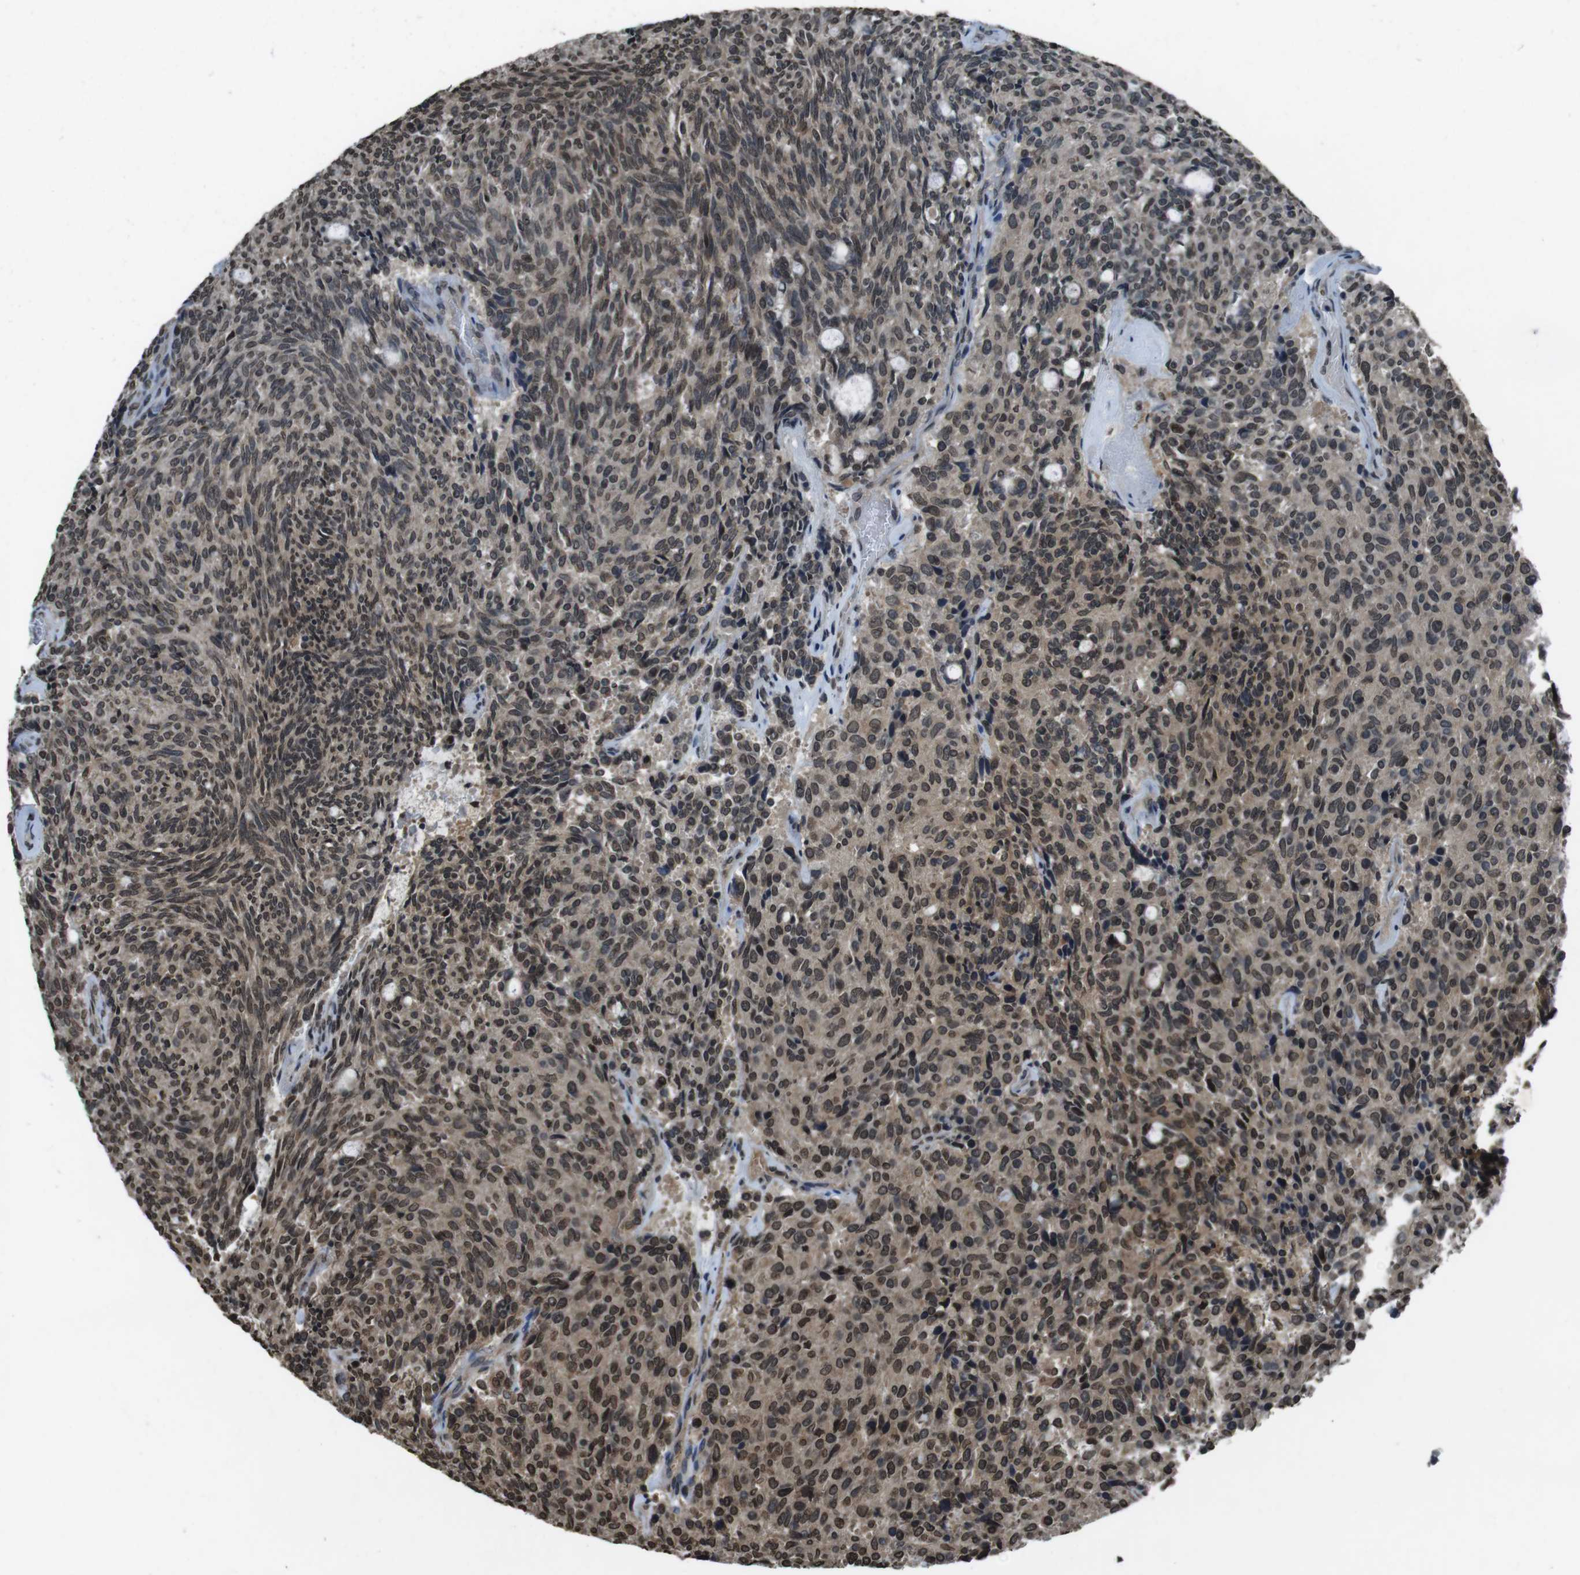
{"staining": {"intensity": "moderate", "quantity": ">75%", "location": "nuclear"}, "tissue": "carcinoid", "cell_type": "Tumor cells", "image_type": "cancer", "snomed": [{"axis": "morphology", "description": "Carcinoid, malignant, NOS"}, {"axis": "topography", "description": "Pancreas"}], "caption": "IHC staining of malignant carcinoid, which exhibits medium levels of moderate nuclear expression in approximately >75% of tumor cells indicating moderate nuclear protein staining. The staining was performed using DAB (brown) for protein detection and nuclei were counterstained in hematoxylin (blue).", "gene": "MAF", "patient": {"sex": "female", "age": 54}}